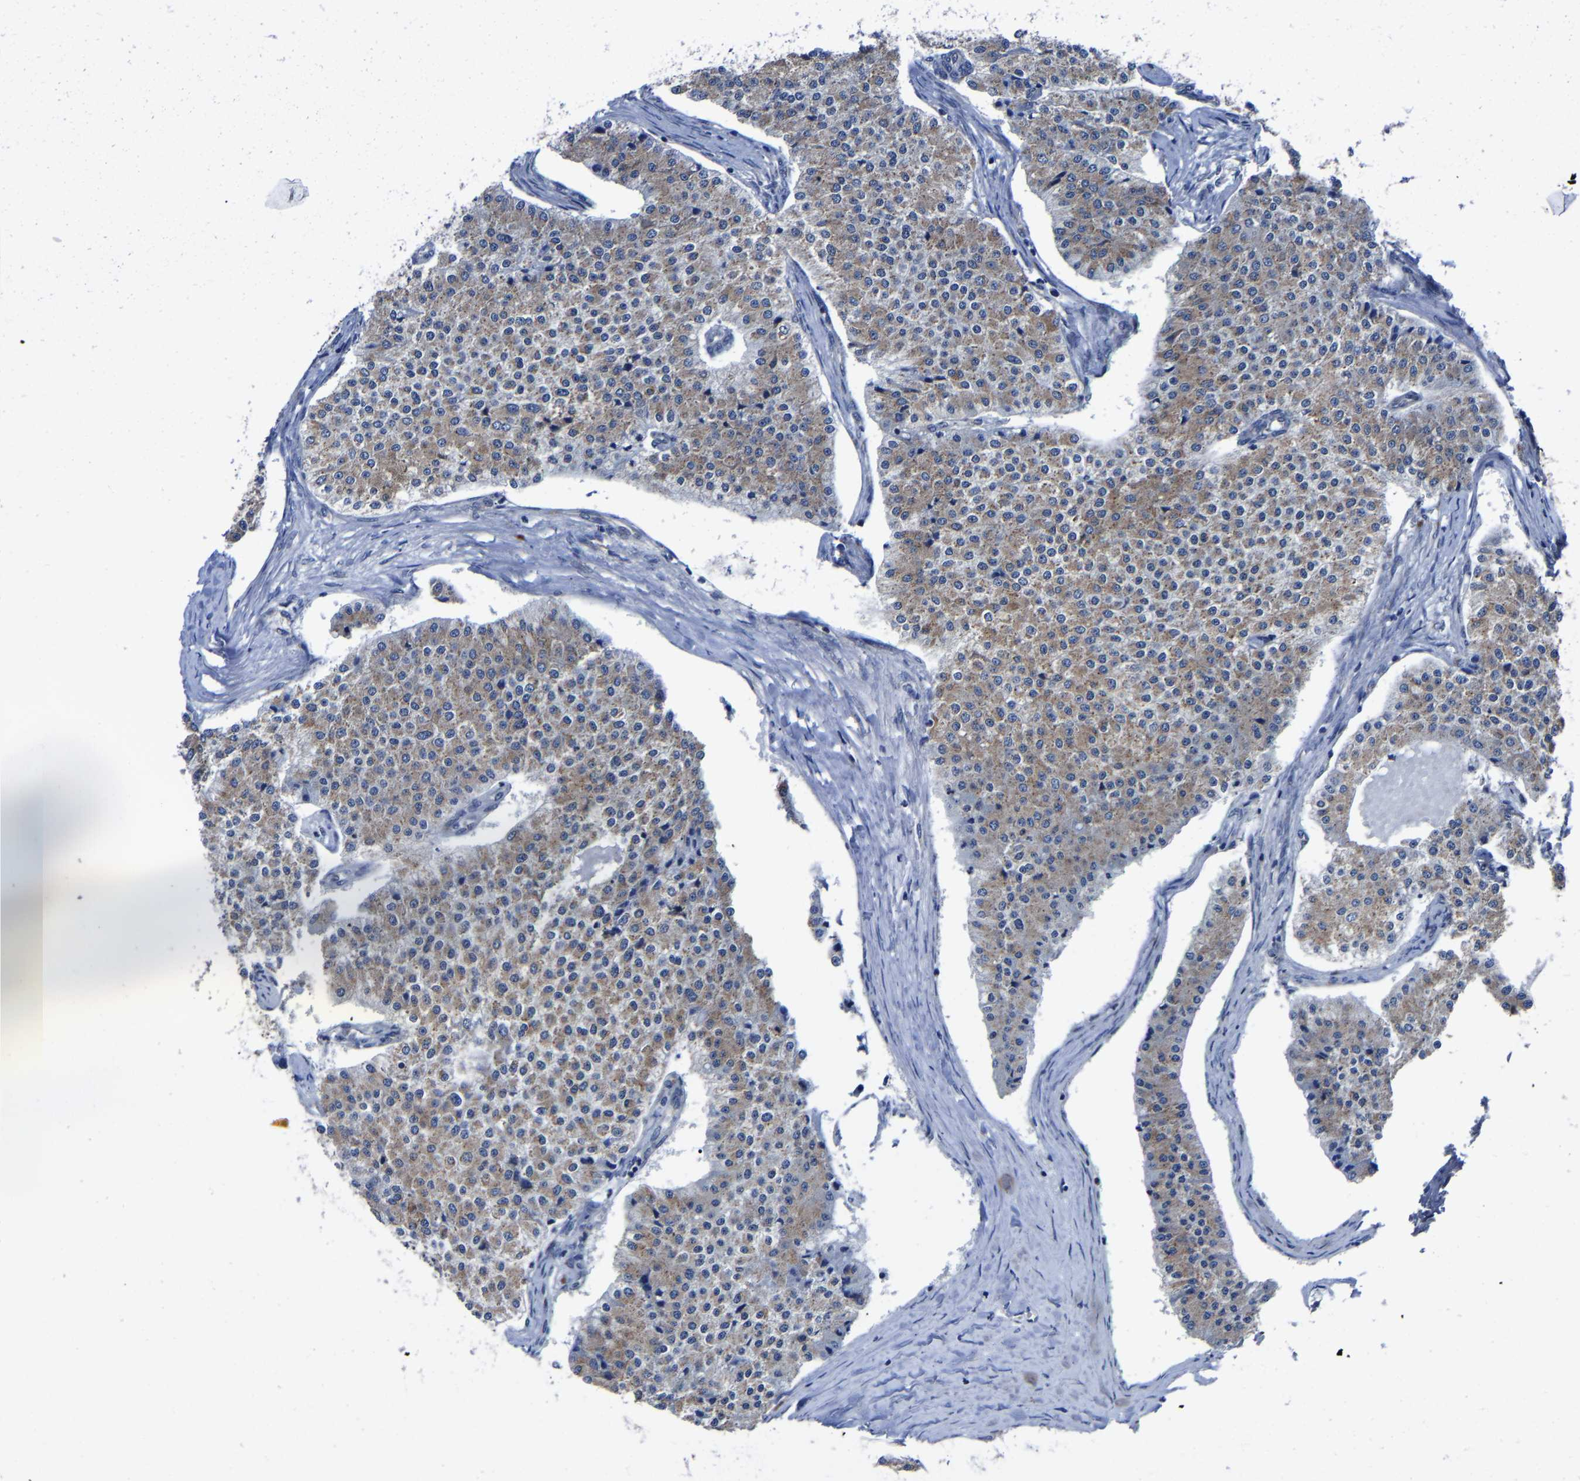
{"staining": {"intensity": "moderate", "quantity": ">75%", "location": "cytoplasmic/membranous"}, "tissue": "carcinoid", "cell_type": "Tumor cells", "image_type": "cancer", "snomed": [{"axis": "morphology", "description": "Carcinoid, malignant, NOS"}, {"axis": "topography", "description": "Colon"}], "caption": "The photomicrograph exhibits staining of malignant carcinoid, revealing moderate cytoplasmic/membranous protein positivity (brown color) within tumor cells.", "gene": "EBAG9", "patient": {"sex": "female", "age": 52}}